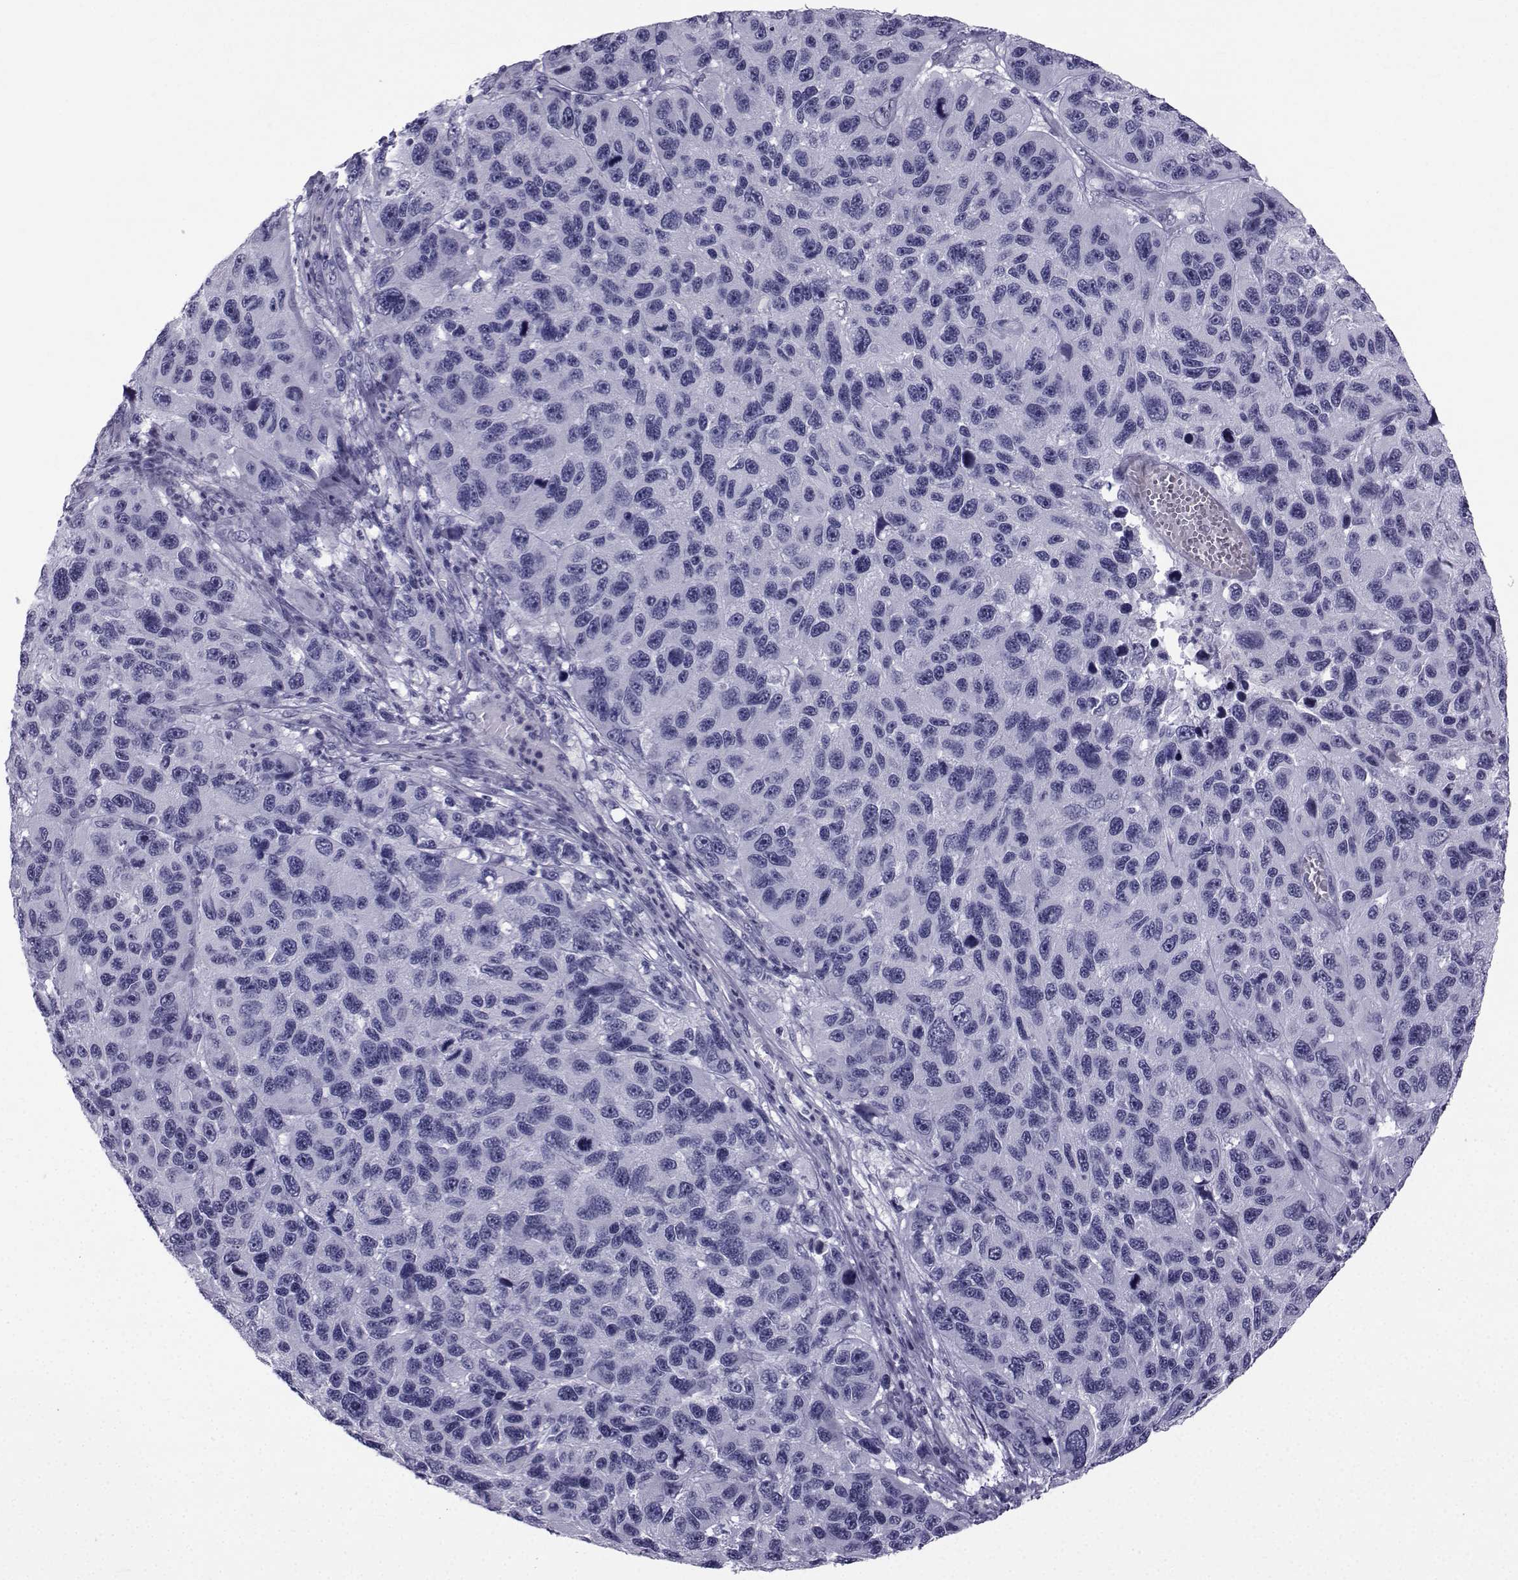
{"staining": {"intensity": "negative", "quantity": "none", "location": "none"}, "tissue": "melanoma", "cell_type": "Tumor cells", "image_type": "cancer", "snomed": [{"axis": "morphology", "description": "Malignant melanoma, NOS"}, {"axis": "topography", "description": "Skin"}], "caption": "This is a histopathology image of immunohistochemistry staining of malignant melanoma, which shows no expression in tumor cells. The staining was performed using DAB (3,3'-diaminobenzidine) to visualize the protein expression in brown, while the nuclei were stained in blue with hematoxylin (Magnification: 20x).", "gene": "SPANXD", "patient": {"sex": "male", "age": 53}}